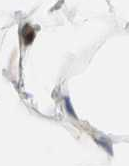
{"staining": {"intensity": "moderate", "quantity": "25%-75%", "location": "cytoplasmic/membranous,nuclear"}, "tissue": "adipose tissue", "cell_type": "Adipocytes", "image_type": "normal", "snomed": [{"axis": "morphology", "description": "Normal tissue, NOS"}, {"axis": "topography", "description": "Breast"}, {"axis": "topography", "description": "Adipose tissue"}], "caption": "Approximately 25%-75% of adipocytes in normal human adipose tissue exhibit moderate cytoplasmic/membranous,nuclear protein positivity as visualized by brown immunohistochemical staining.", "gene": "CGRRF1", "patient": {"sex": "female", "age": 25}}